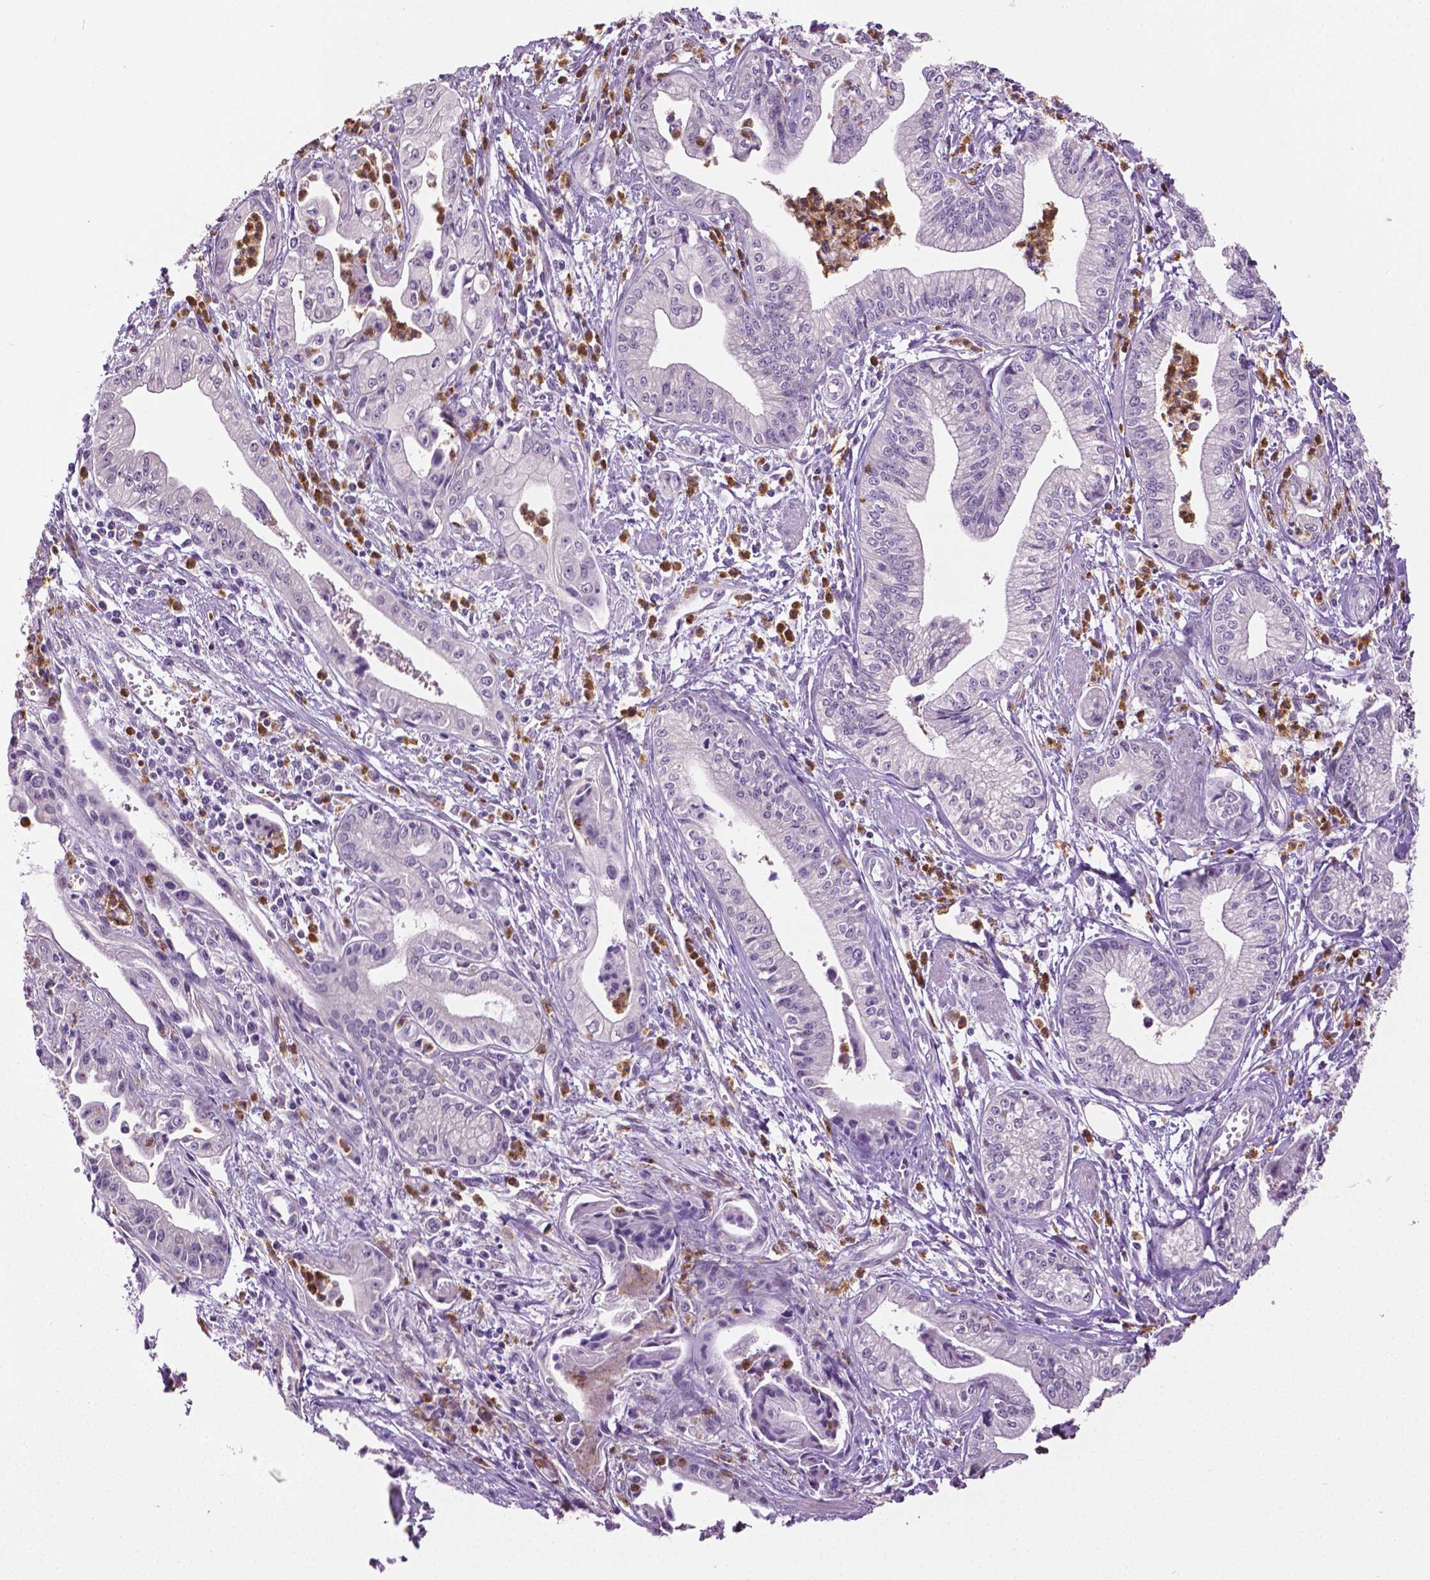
{"staining": {"intensity": "negative", "quantity": "none", "location": "none"}, "tissue": "pancreatic cancer", "cell_type": "Tumor cells", "image_type": "cancer", "snomed": [{"axis": "morphology", "description": "Adenocarcinoma, NOS"}, {"axis": "topography", "description": "Pancreas"}], "caption": "Histopathology image shows no significant protein expression in tumor cells of pancreatic adenocarcinoma.", "gene": "PTPN5", "patient": {"sex": "female", "age": 65}}